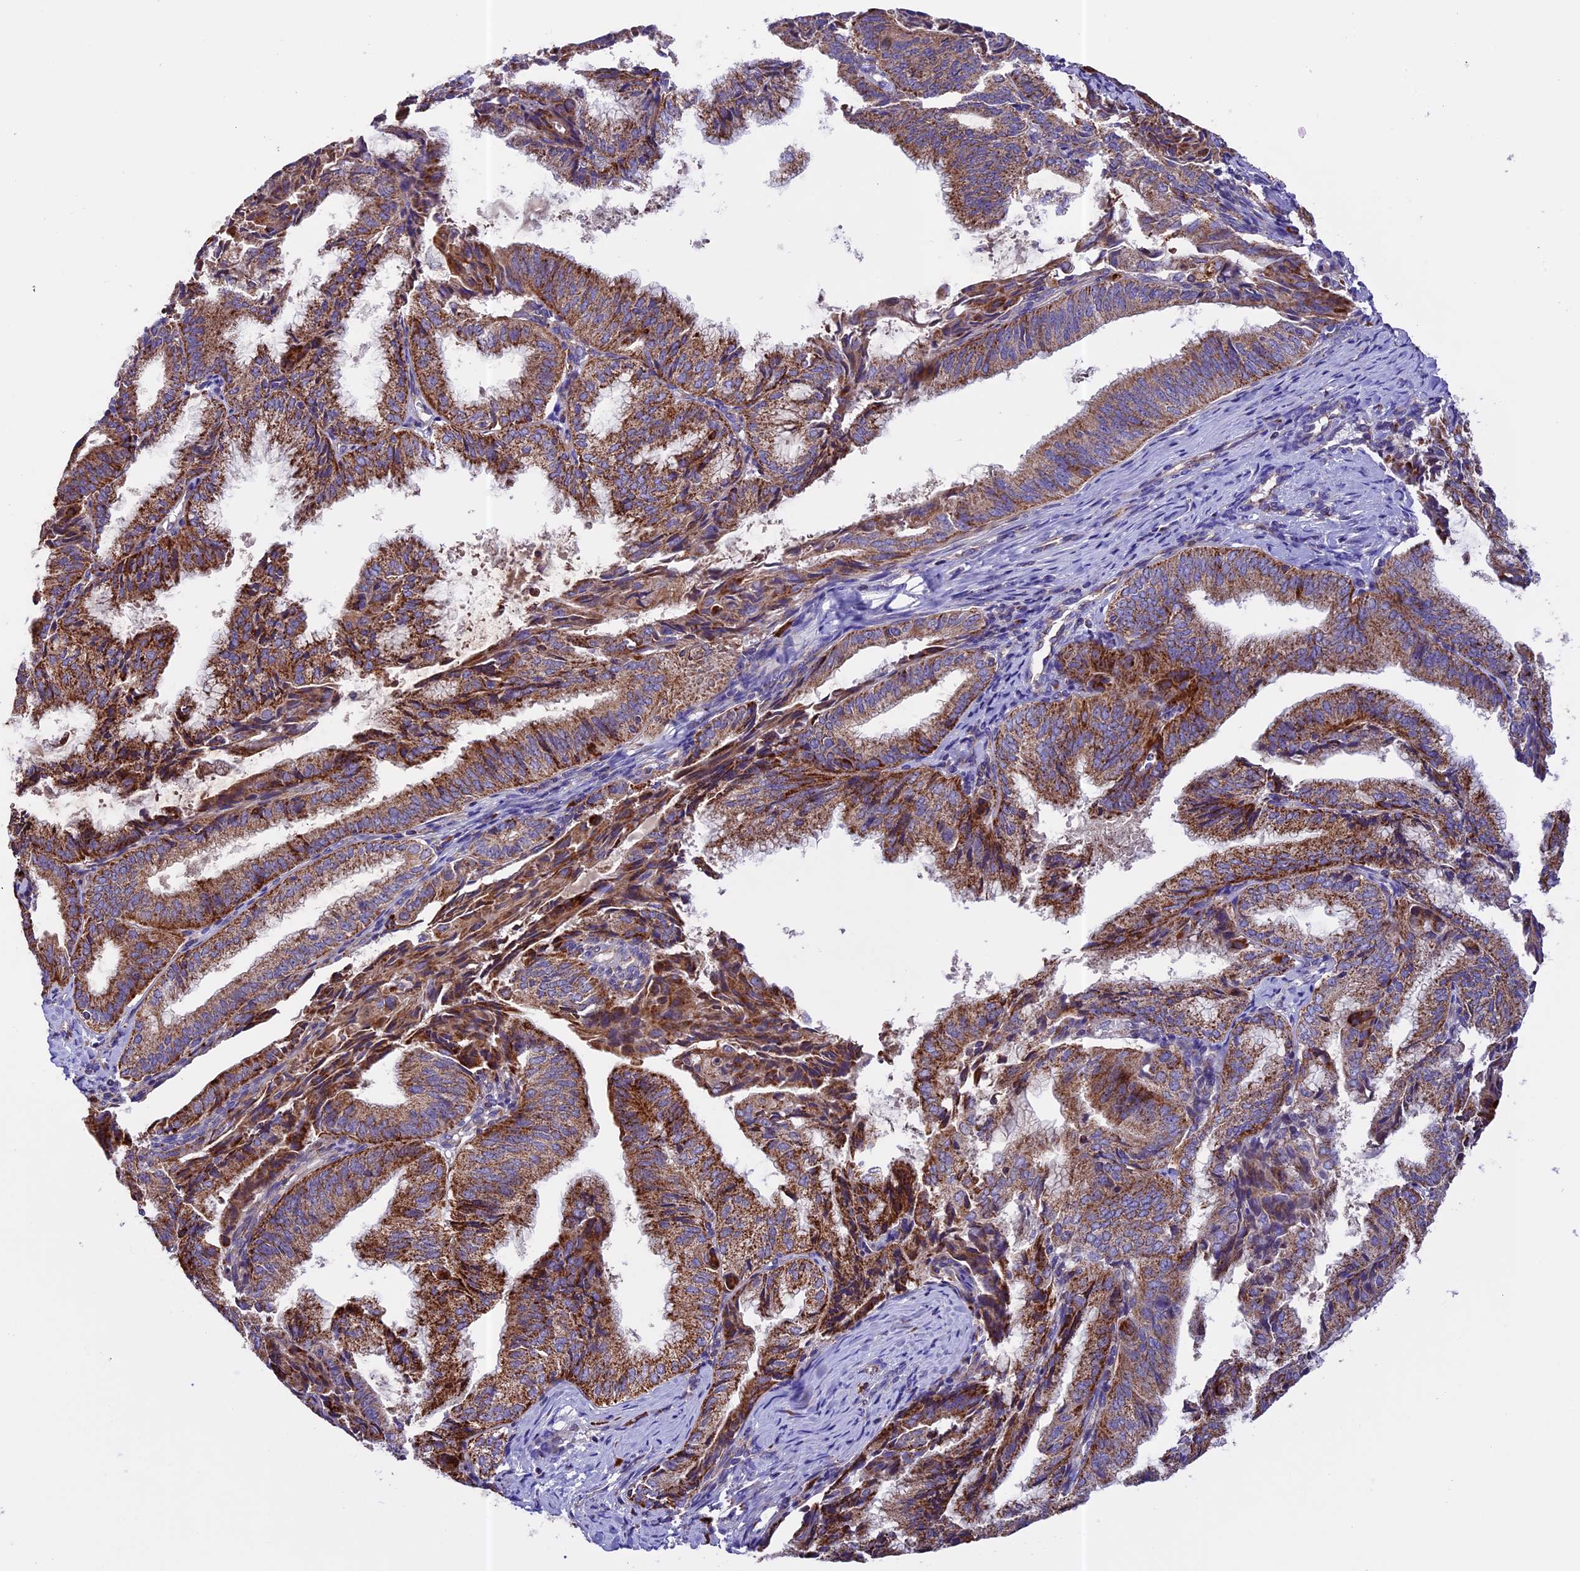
{"staining": {"intensity": "moderate", "quantity": ">75%", "location": "cytoplasmic/membranous"}, "tissue": "endometrial cancer", "cell_type": "Tumor cells", "image_type": "cancer", "snomed": [{"axis": "morphology", "description": "Adenocarcinoma, NOS"}, {"axis": "topography", "description": "Endometrium"}], "caption": "Immunohistochemistry (IHC) photomicrograph of endometrial cancer stained for a protein (brown), which shows medium levels of moderate cytoplasmic/membranous staining in about >75% of tumor cells.", "gene": "METTL22", "patient": {"sex": "female", "age": 49}}